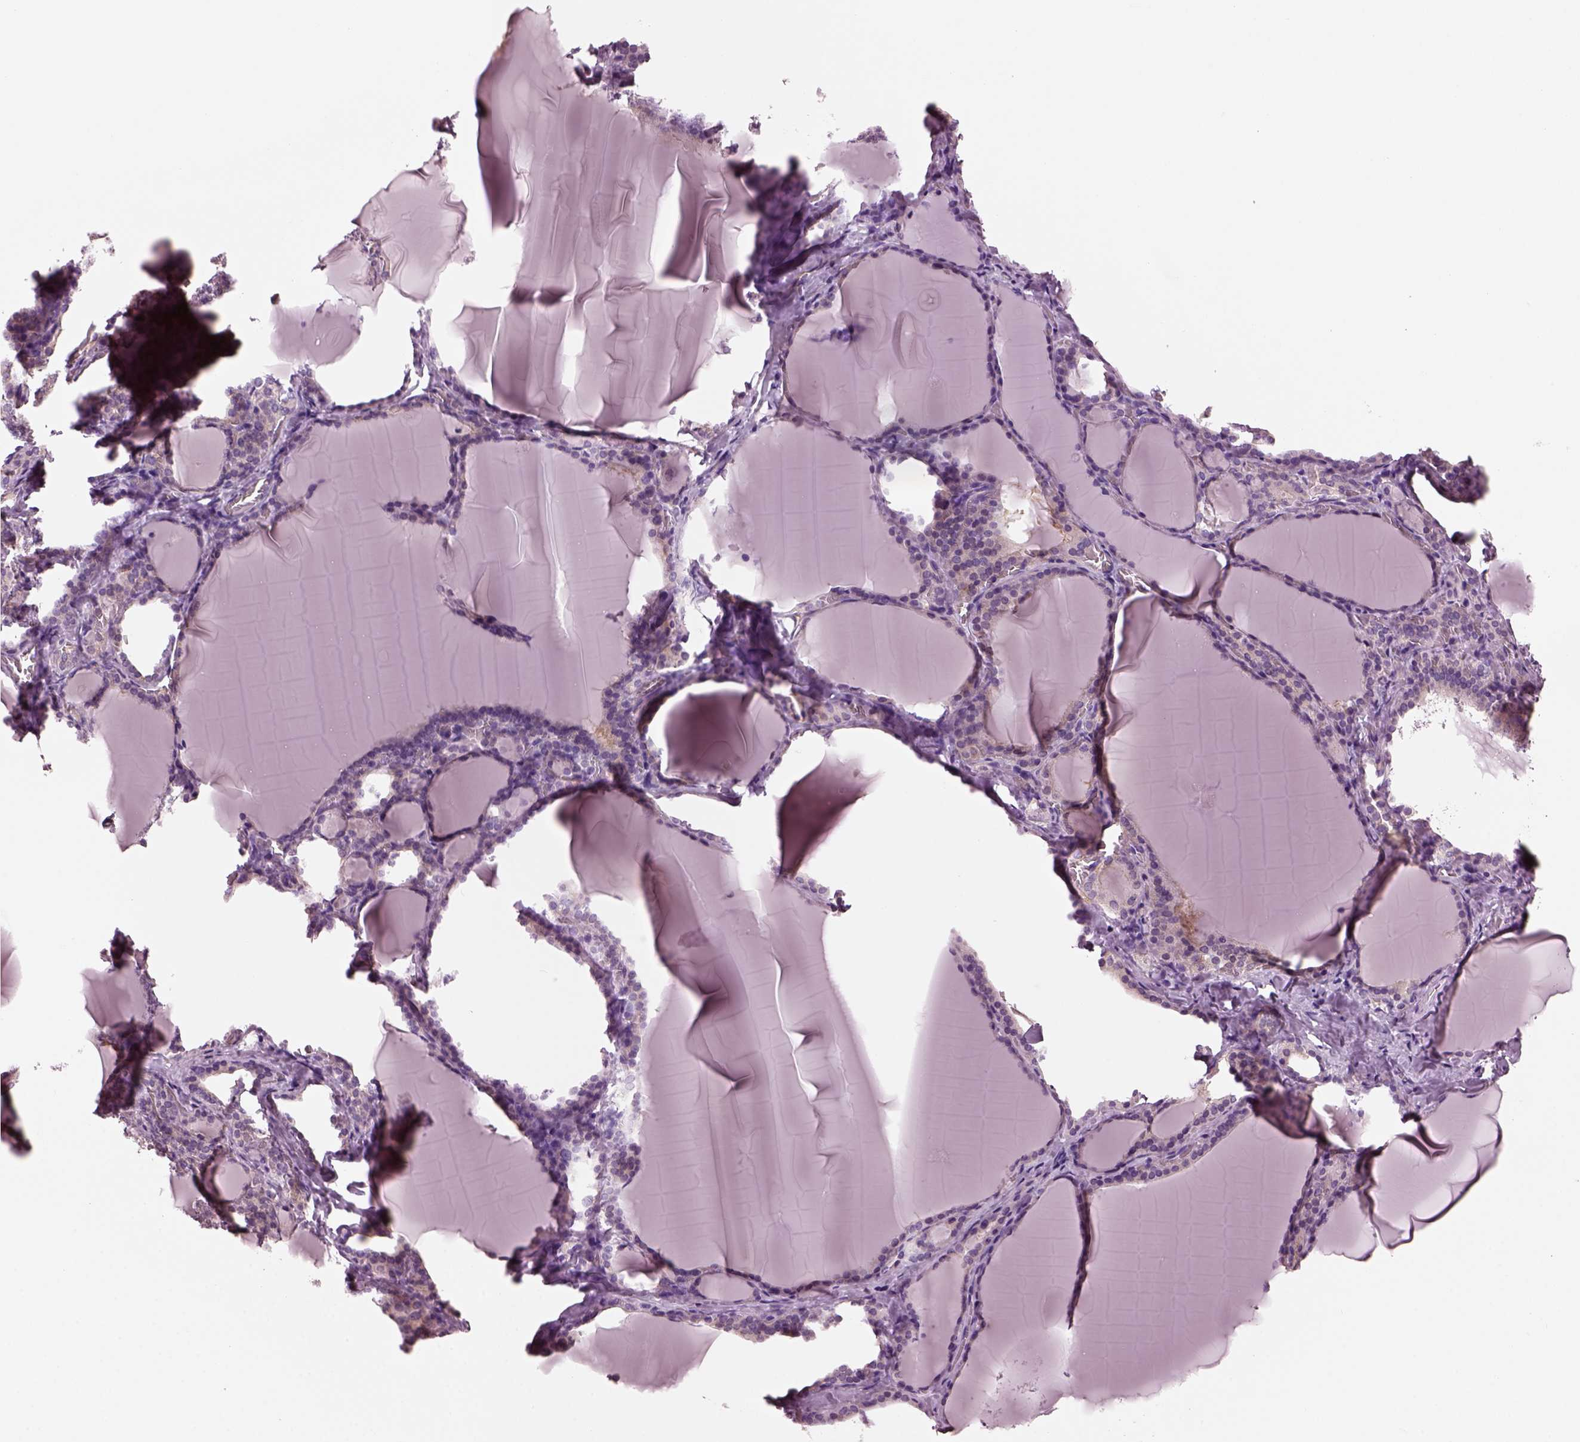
{"staining": {"intensity": "negative", "quantity": "none", "location": "none"}, "tissue": "thyroid gland", "cell_type": "Glandular cells", "image_type": "normal", "snomed": [{"axis": "morphology", "description": "Normal tissue, NOS"}, {"axis": "morphology", "description": "Hyperplasia, NOS"}, {"axis": "topography", "description": "Thyroid gland"}], "caption": "Immunohistochemistry photomicrograph of benign thyroid gland: thyroid gland stained with DAB (3,3'-diaminobenzidine) displays no significant protein positivity in glandular cells.", "gene": "SHTN1", "patient": {"sex": "female", "age": 27}}